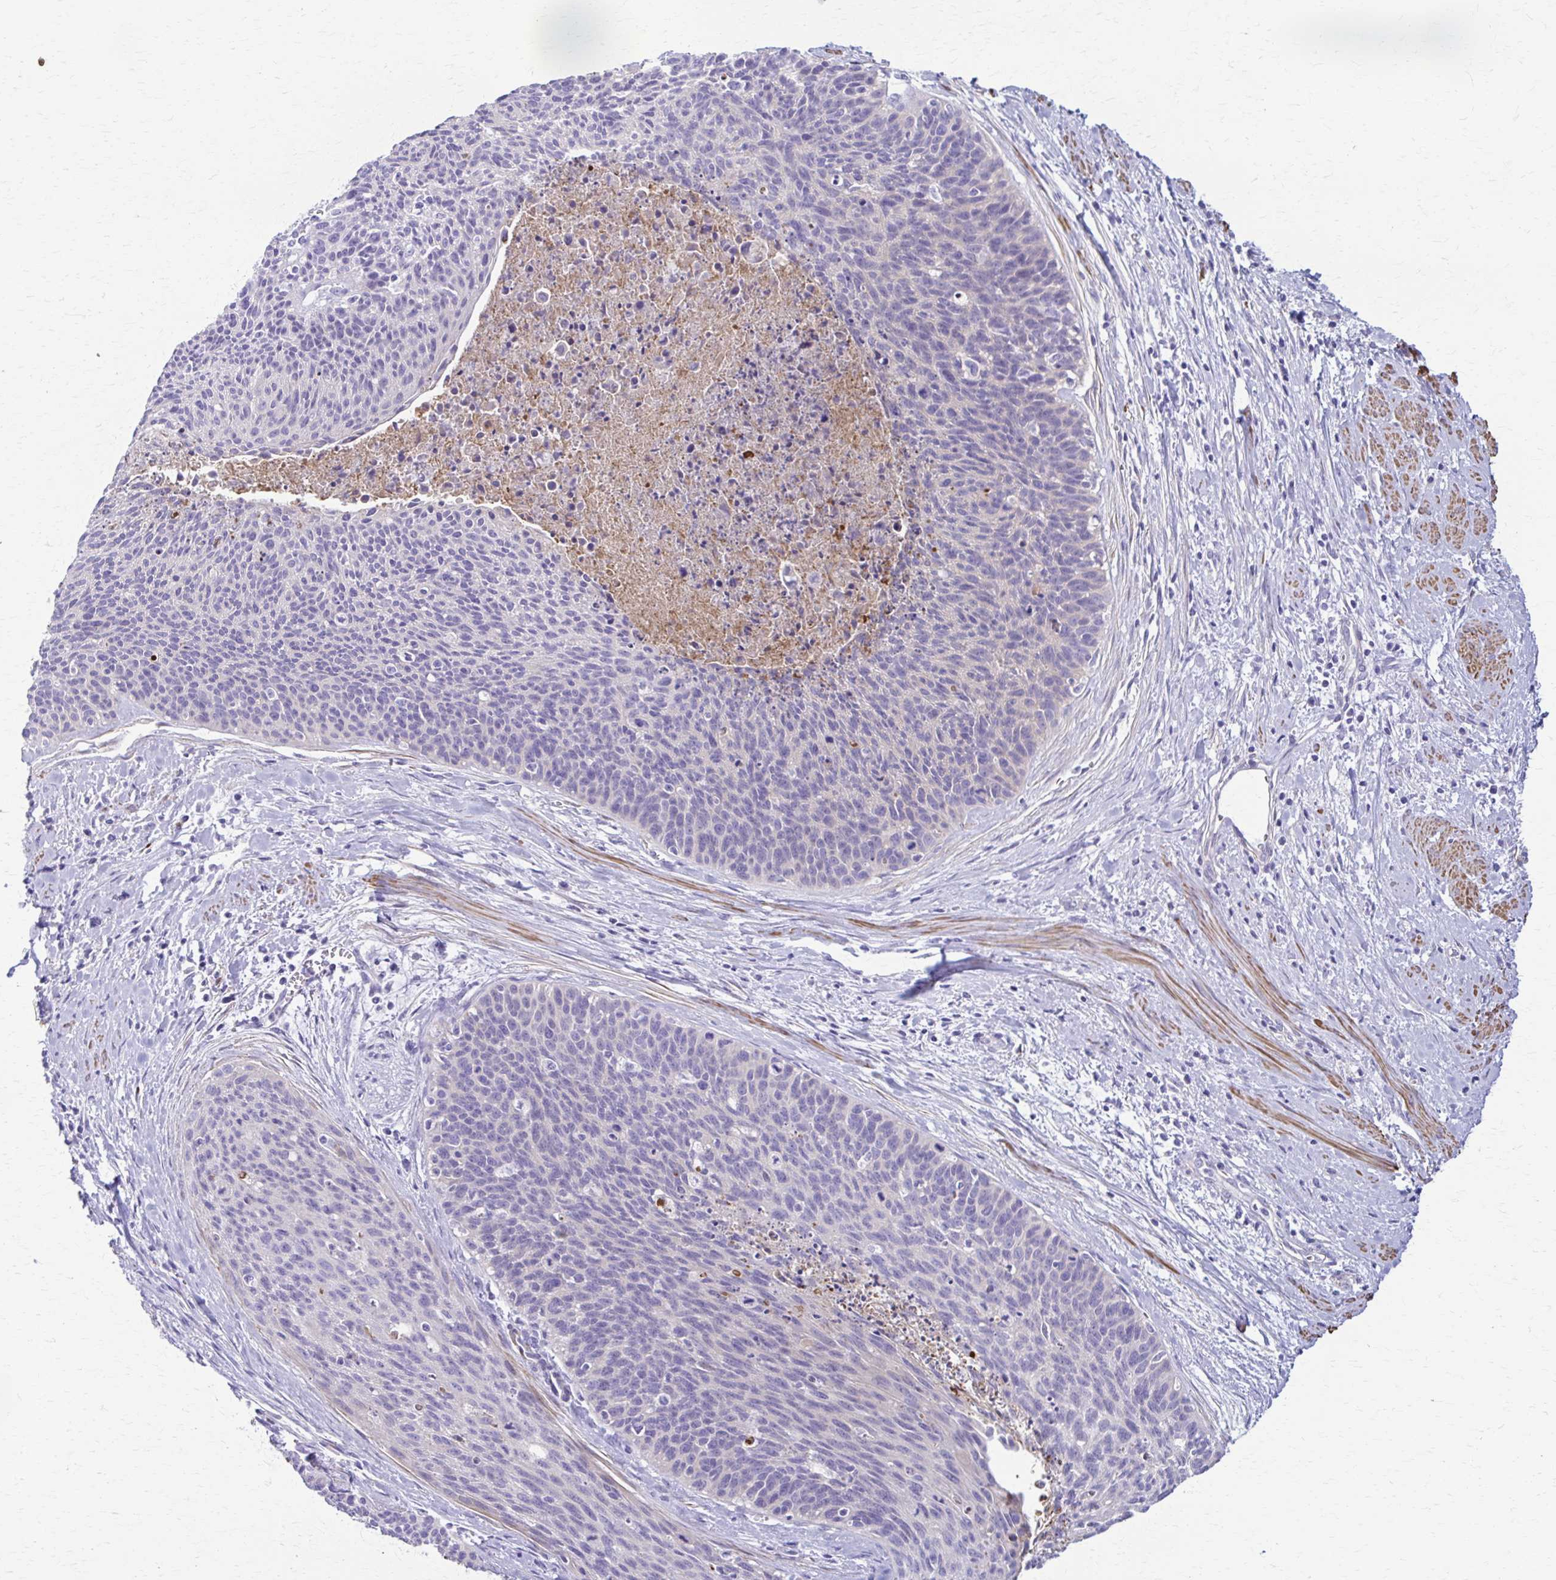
{"staining": {"intensity": "negative", "quantity": "none", "location": "none"}, "tissue": "cervical cancer", "cell_type": "Tumor cells", "image_type": "cancer", "snomed": [{"axis": "morphology", "description": "Squamous cell carcinoma, NOS"}, {"axis": "topography", "description": "Cervix"}], "caption": "Micrograph shows no protein positivity in tumor cells of cervical squamous cell carcinoma tissue.", "gene": "DSP", "patient": {"sex": "female", "age": 55}}